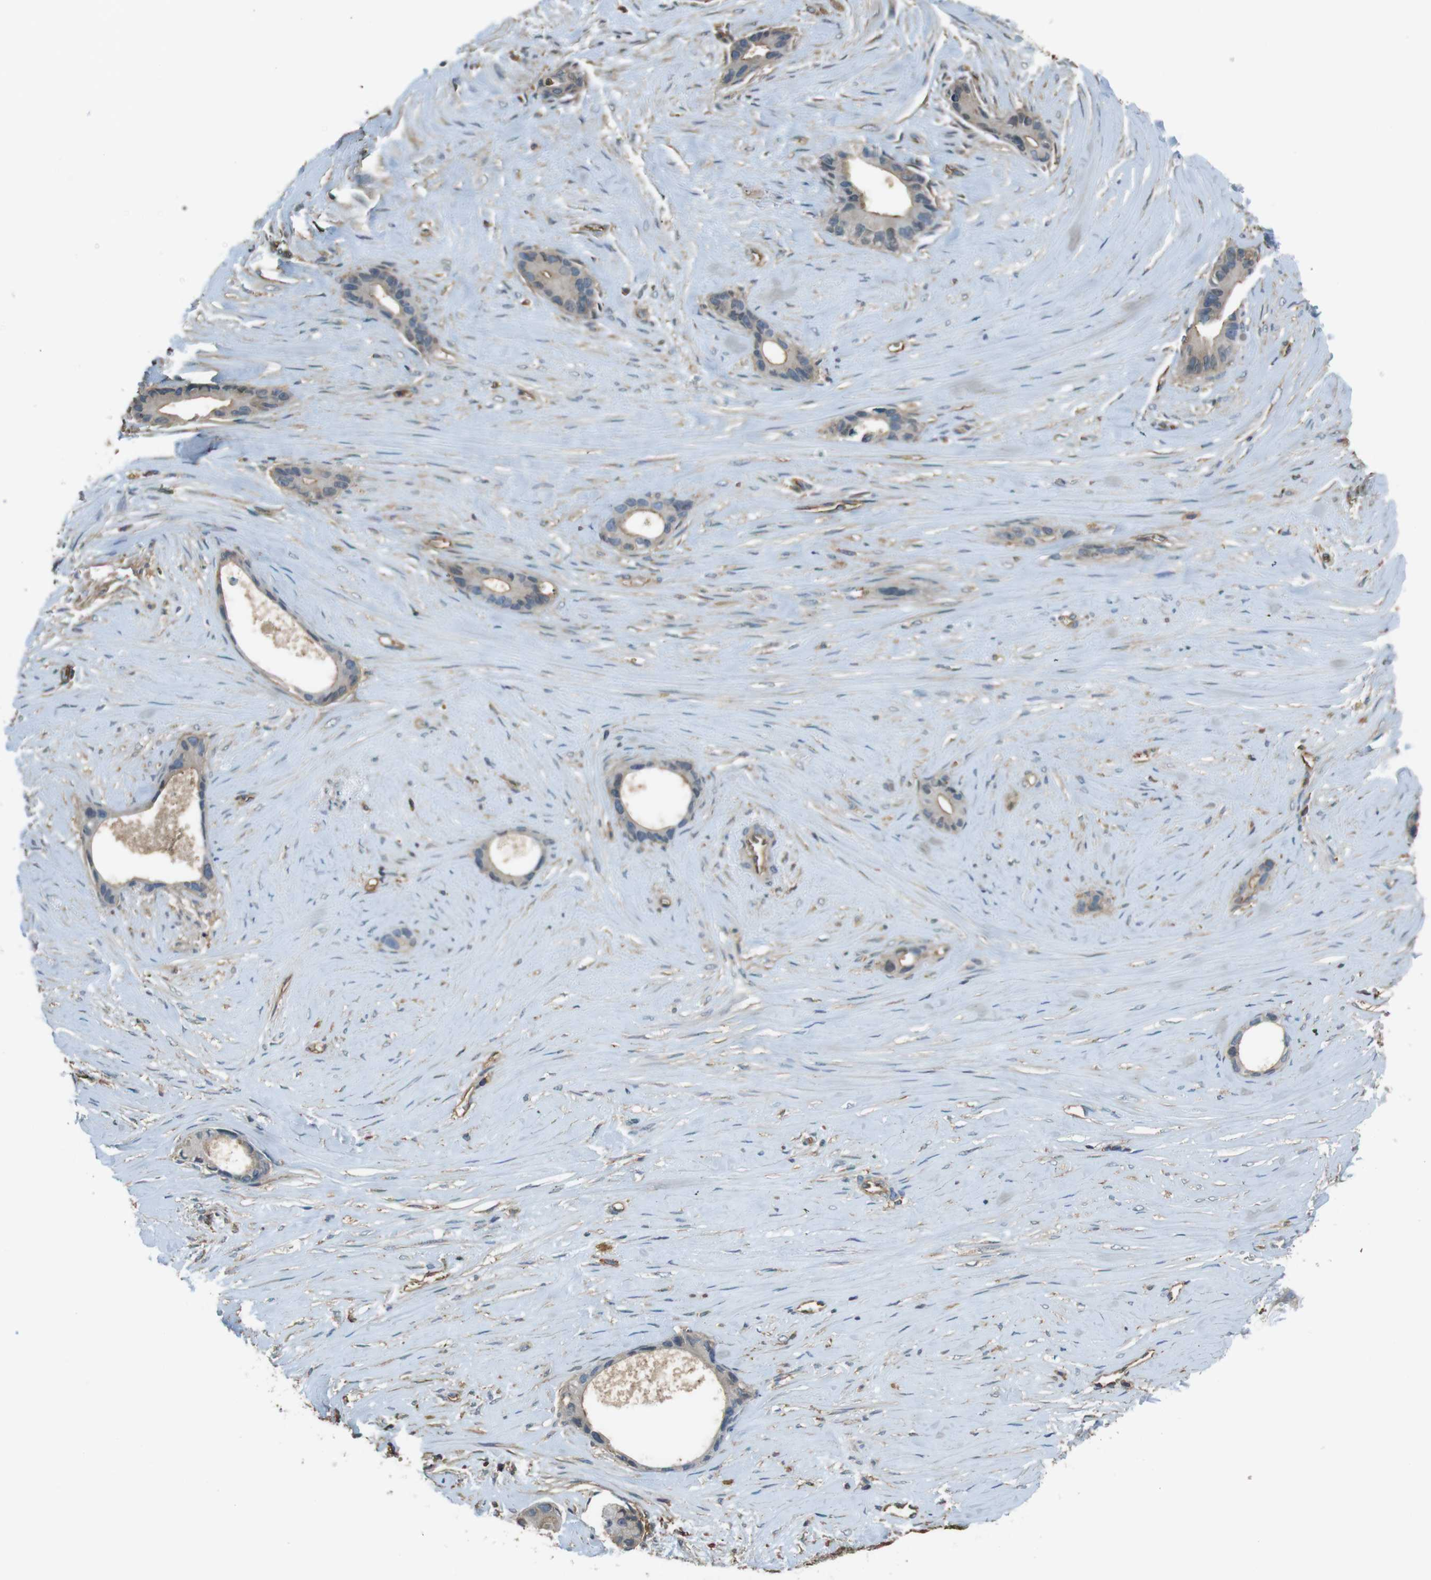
{"staining": {"intensity": "negative", "quantity": "none", "location": "none"}, "tissue": "liver cancer", "cell_type": "Tumor cells", "image_type": "cancer", "snomed": [{"axis": "morphology", "description": "Cholangiocarcinoma"}, {"axis": "topography", "description": "Liver"}], "caption": "A micrograph of human liver cancer (cholangiocarcinoma) is negative for staining in tumor cells. (Immunohistochemistry (ihc), brightfield microscopy, high magnification).", "gene": "FCAR", "patient": {"sex": "female", "age": 55}}